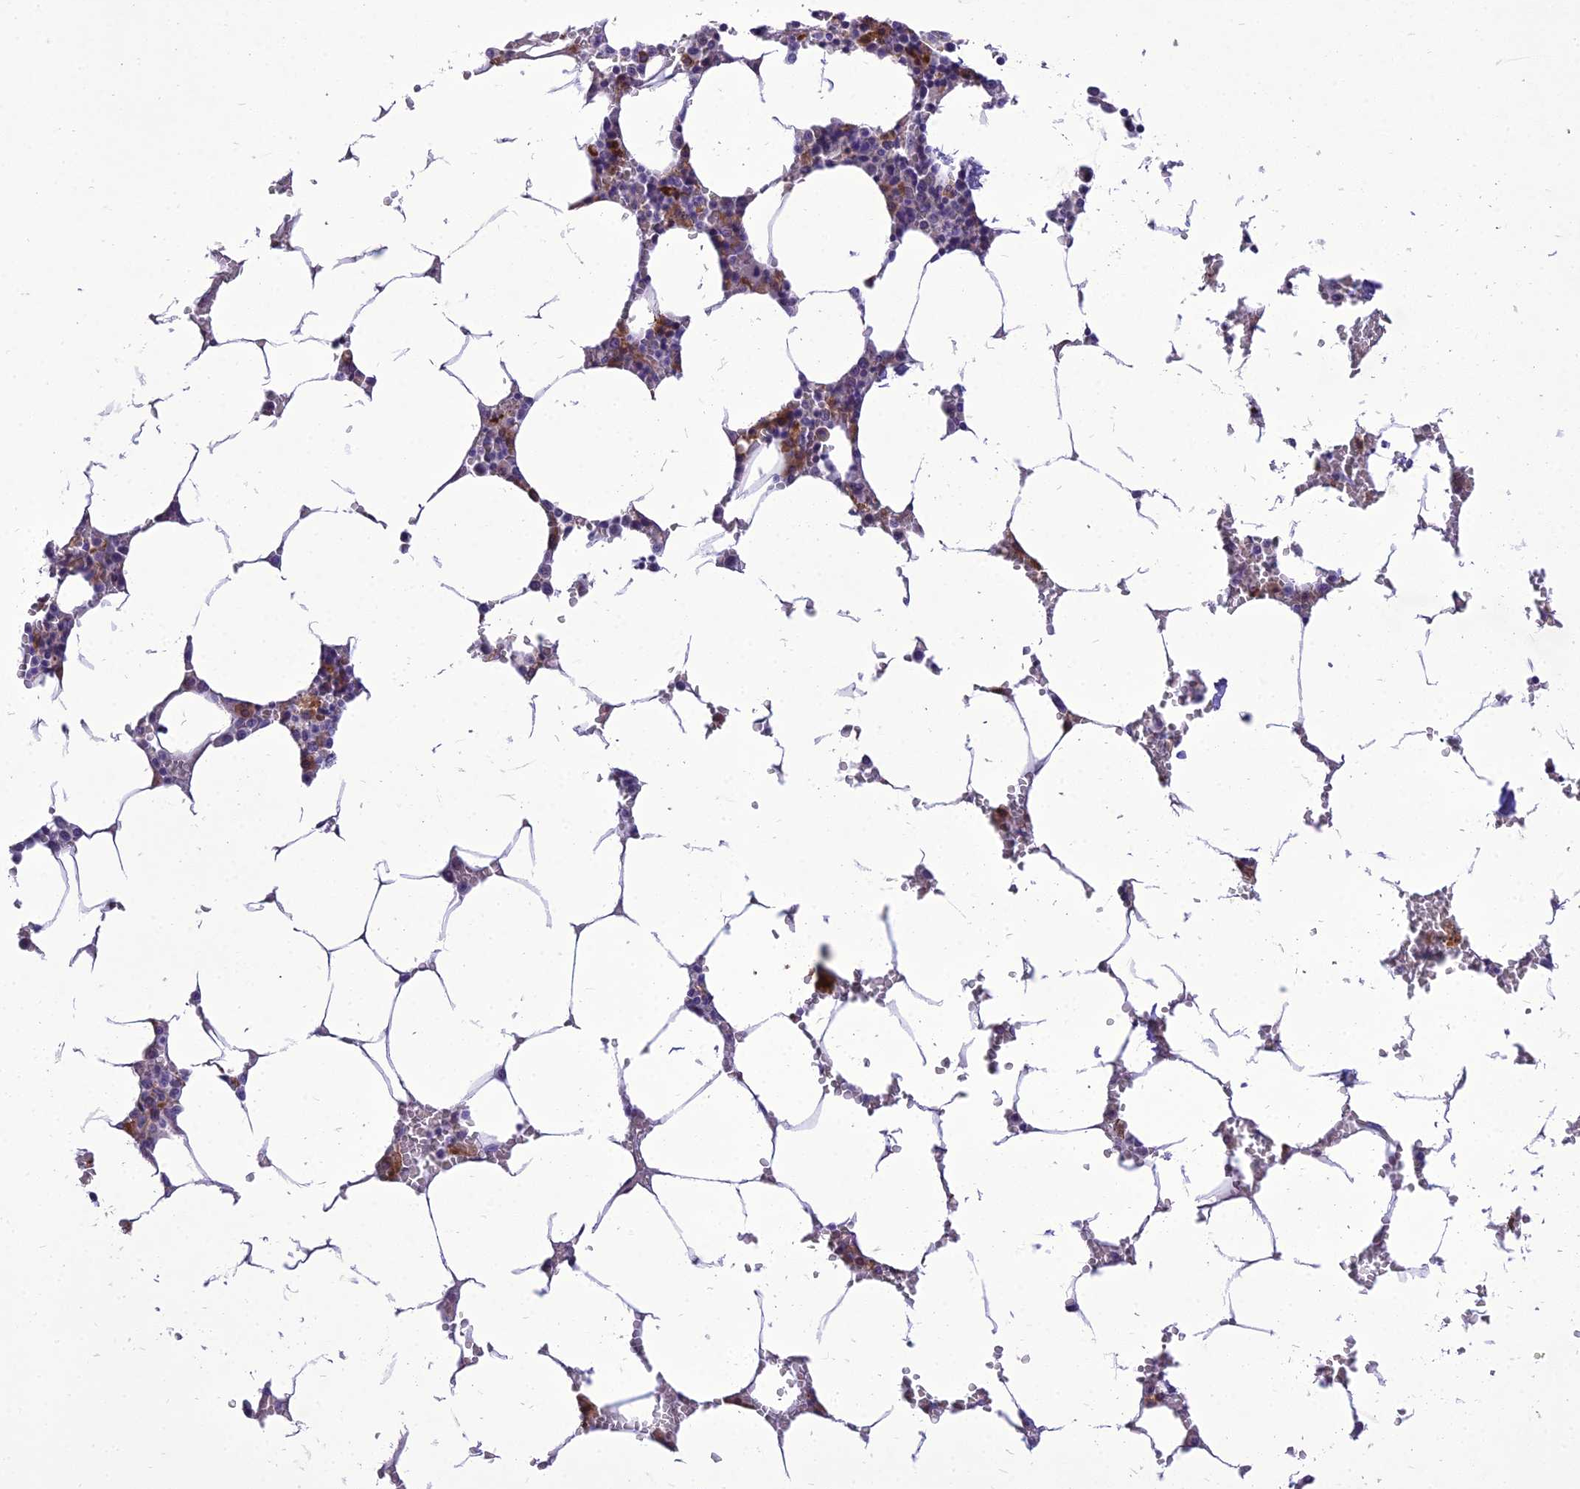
{"staining": {"intensity": "moderate", "quantity": "<25%", "location": "cytoplasmic/membranous"}, "tissue": "bone marrow", "cell_type": "Hematopoietic cells", "image_type": "normal", "snomed": [{"axis": "morphology", "description": "Normal tissue, NOS"}, {"axis": "topography", "description": "Bone marrow"}], "caption": "Bone marrow stained for a protein (brown) shows moderate cytoplasmic/membranous positive positivity in about <25% of hematopoietic cells.", "gene": "NEURL2", "patient": {"sex": "male", "age": 70}}